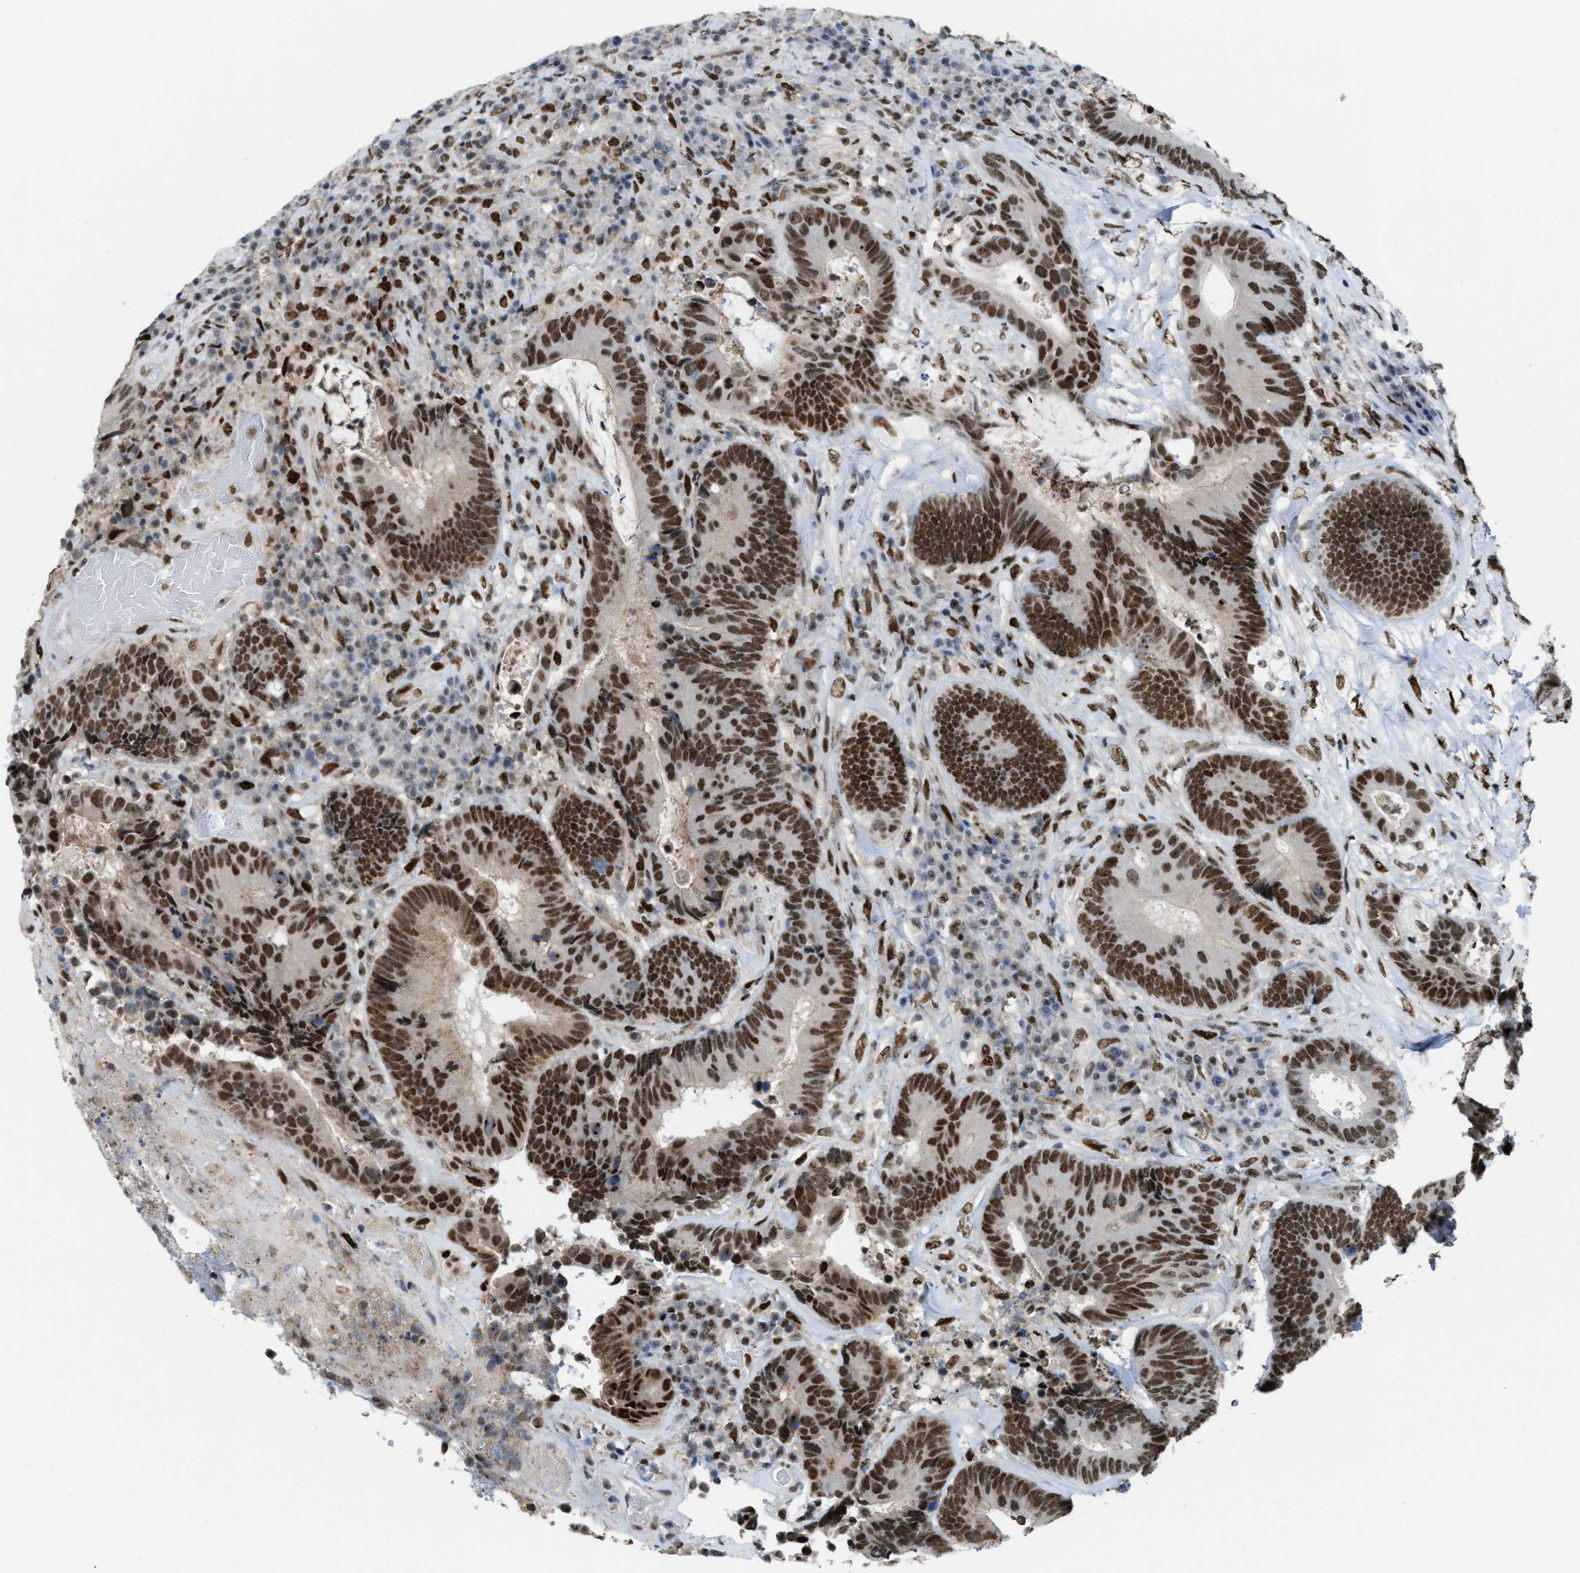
{"staining": {"intensity": "strong", "quantity": ">75%", "location": "nuclear"}, "tissue": "colorectal cancer", "cell_type": "Tumor cells", "image_type": "cancer", "snomed": [{"axis": "morphology", "description": "Adenocarcinoma, NOS"}, {"axis": "topography", "description": "Rectum"}], "caption": "Immunohistochemical staining of human adenocarcinoma (colorectal) shows high levels of strong nuclear positivity in about >75% of tumor cells.", "gene": "NUMA1", "patient": {"sex": "female", "age": 89}}